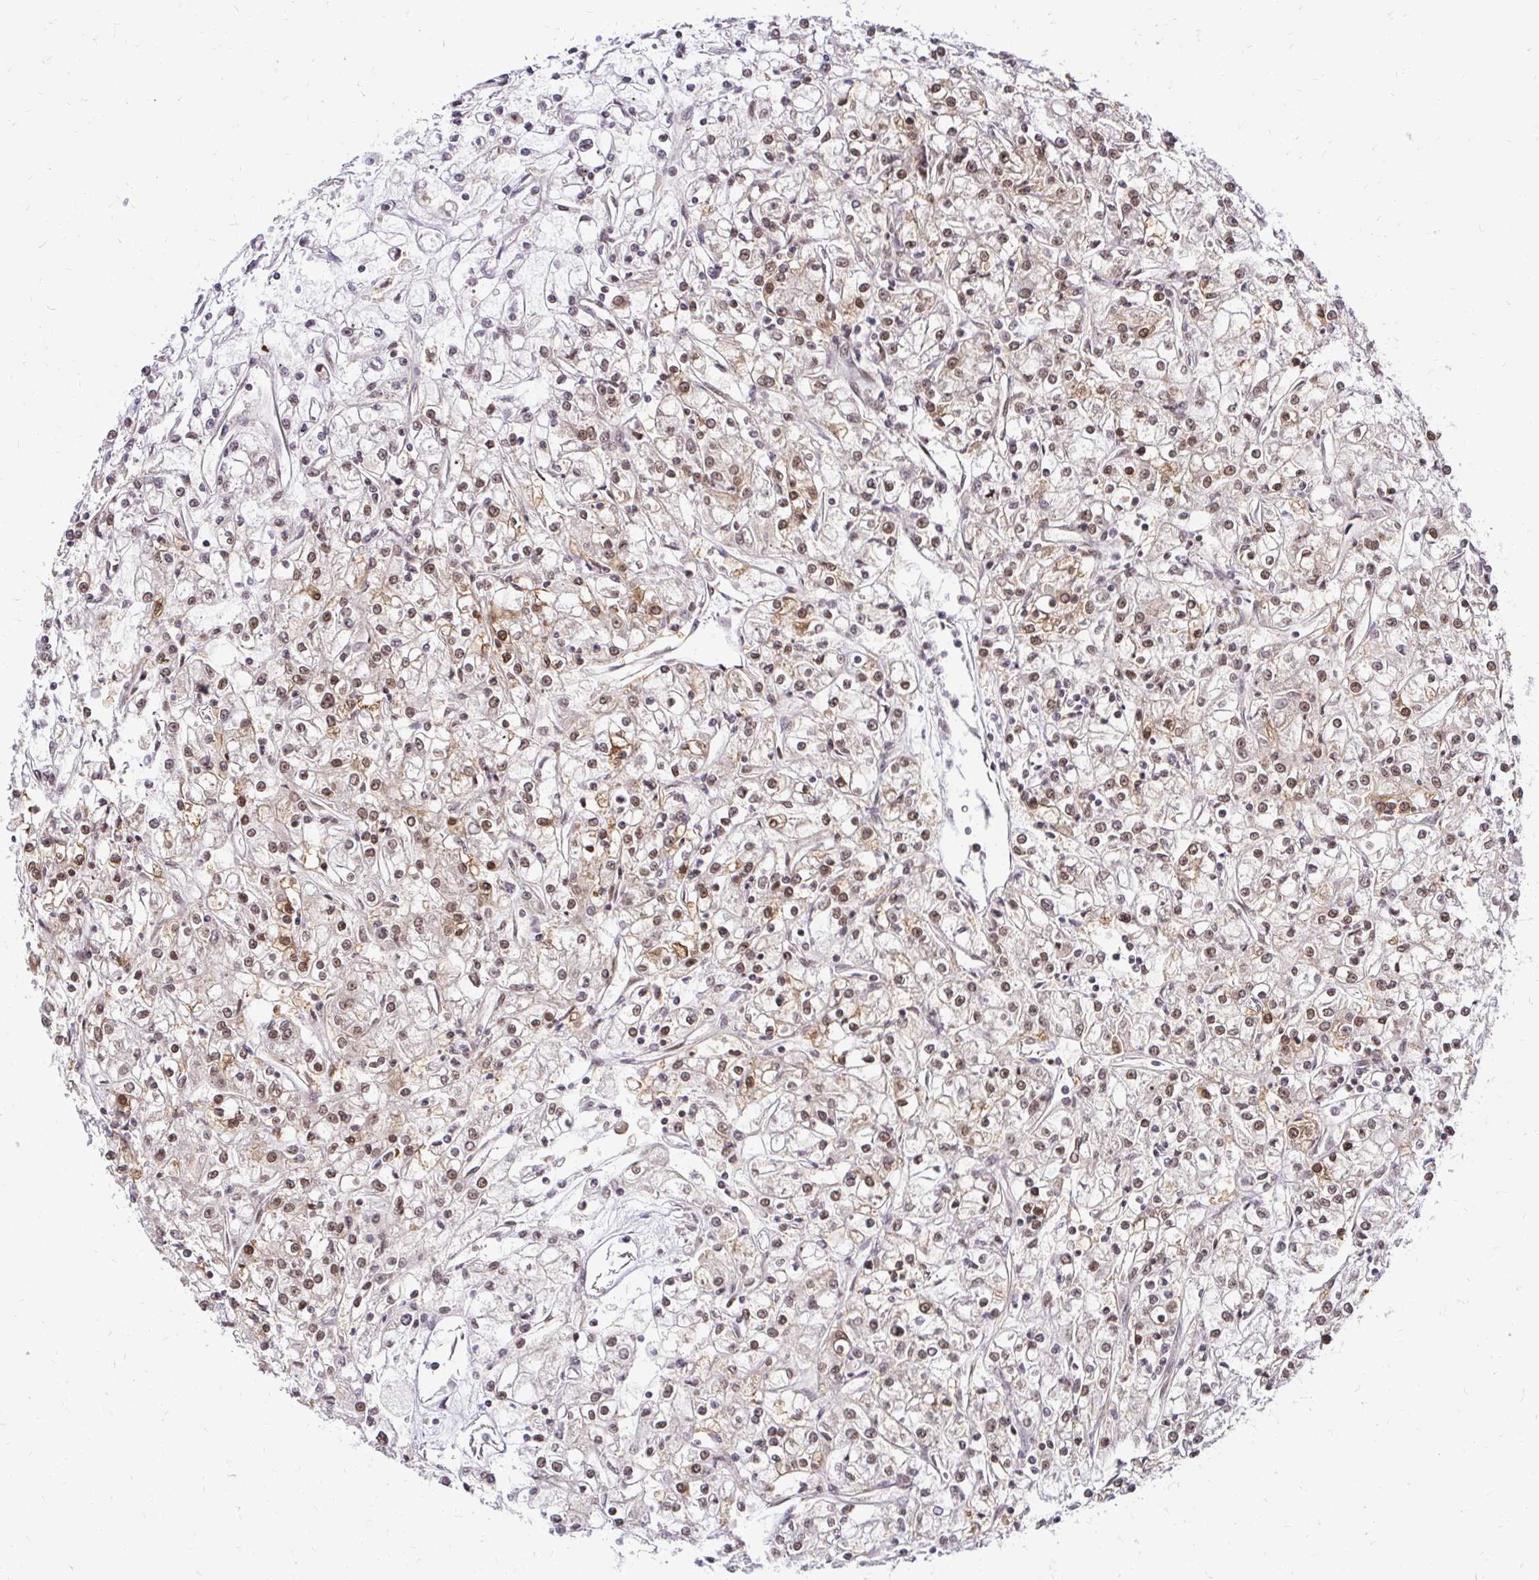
{"staining": {"intensity": "weak", "quantity": "25%-75%", "location": "cytoplasmic/membranous,nuclear"}, "tissue": "renal cancer", "cell_type": "Tumor cells", "image_type": "cancer", "snomed": [{"axis": "morphology", "description": "Adenocarcinoma, NOS"}, {"axis": "topography", "description": "Kidney"}], "caption": "Renal cancer stained for a protein (brown) shows weak cytoplasmic/membranous and nuclear positive expression in approximately 25%-75% of tumor cells.", "gene": "GLYR1", "patient": {"sex": "female", "age": 59}}